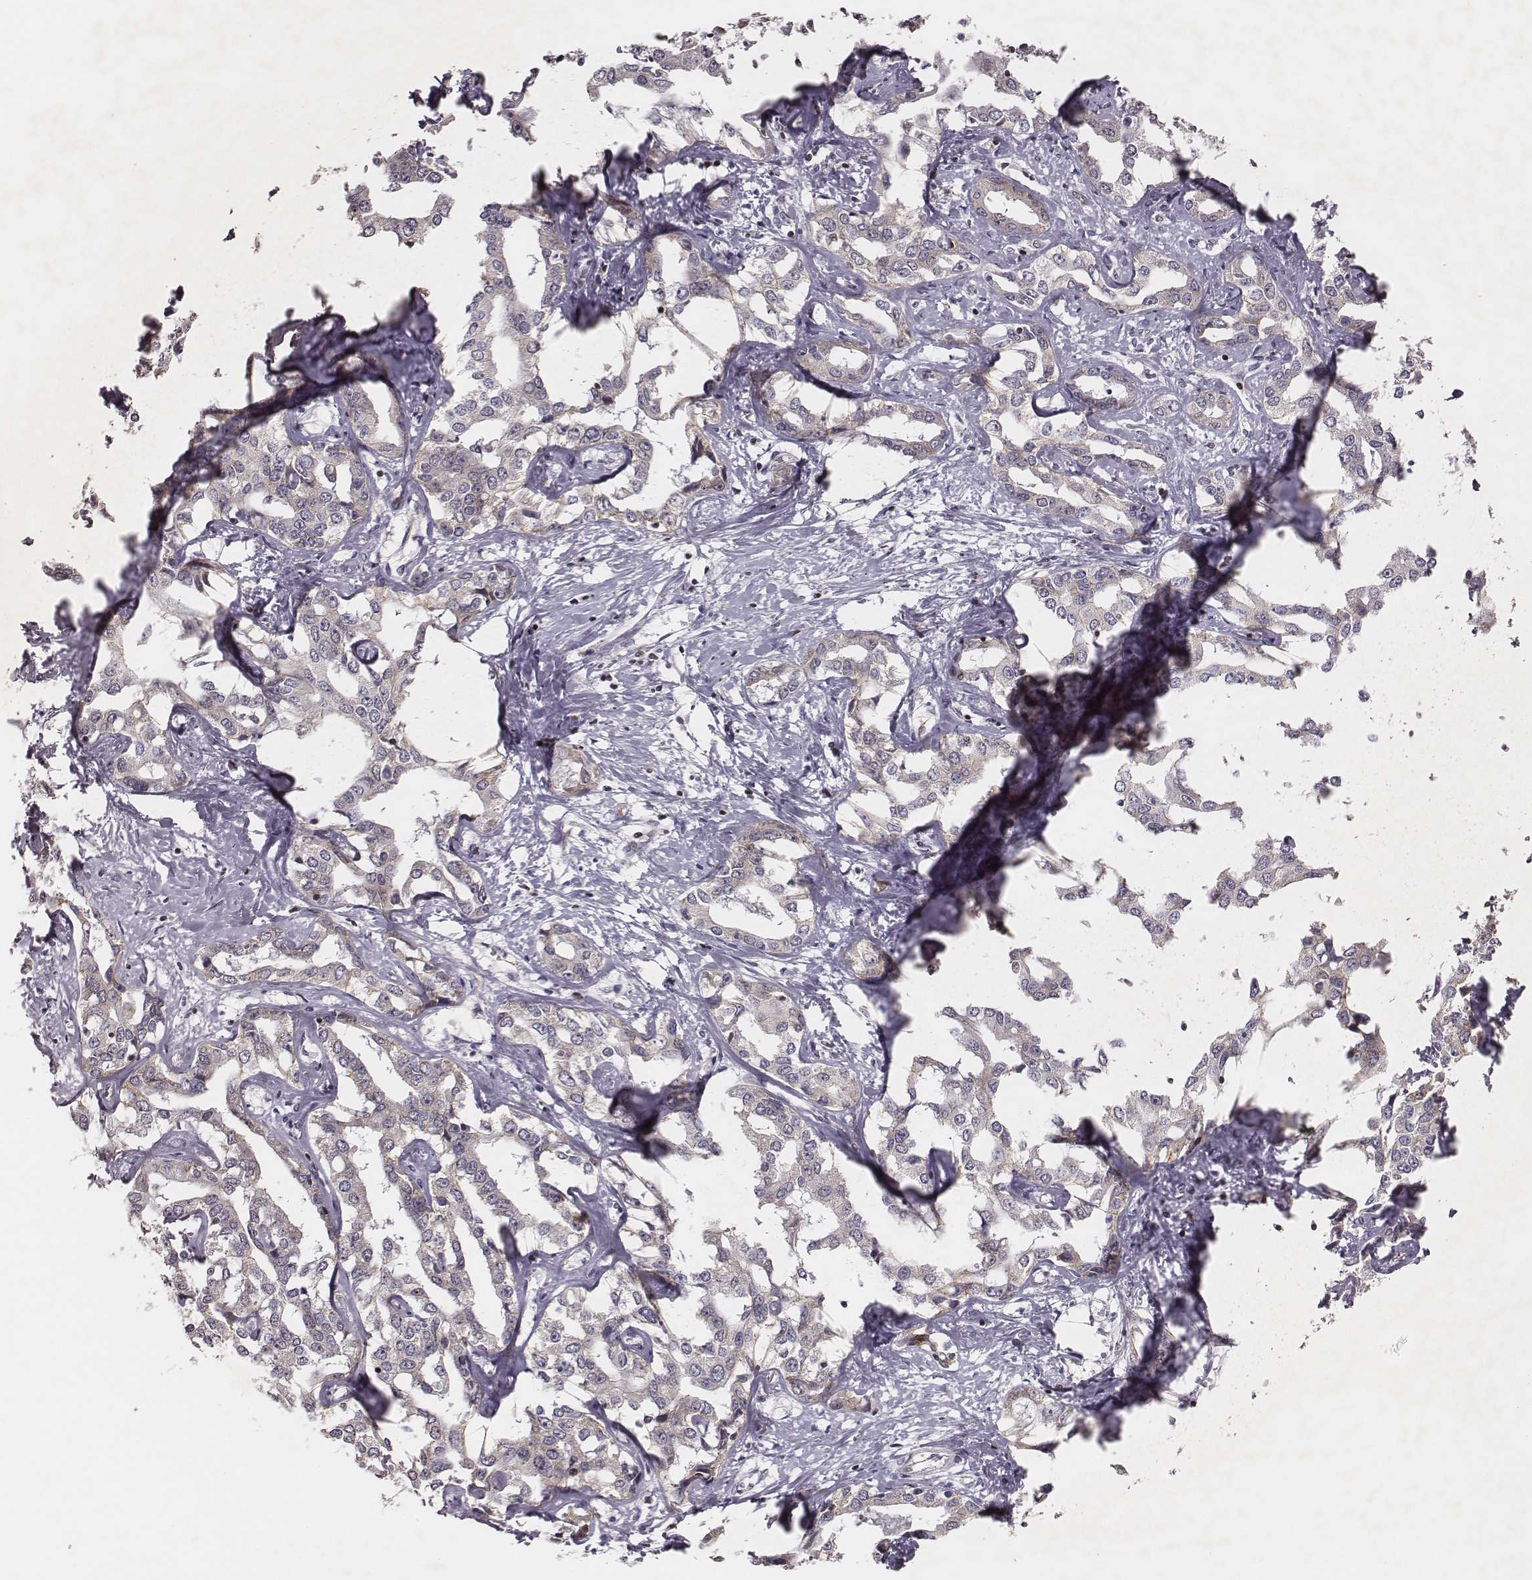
{"staining": {"intensity": "negative", "quantity": "none", "location": "none"}, "tissue": "liver cancer", "cell_type": "Tumor cells", "image_type": "cancer", "snomed": [{"axis": "morphology", "description": "Cholangiocarcinoma"}, {"axis": "topography", "description": "Liver"}], "caption": "Protein analysis of liver cancer (cholangiocarcinoma) reveals no significant positivity in tumor cells. (Brightfield microscopy of DAB (3,3'-diaminobenzidine) IHC at high magnification).", "gene": "WDR59", "patient": {"sex": "male", "age": 59}}